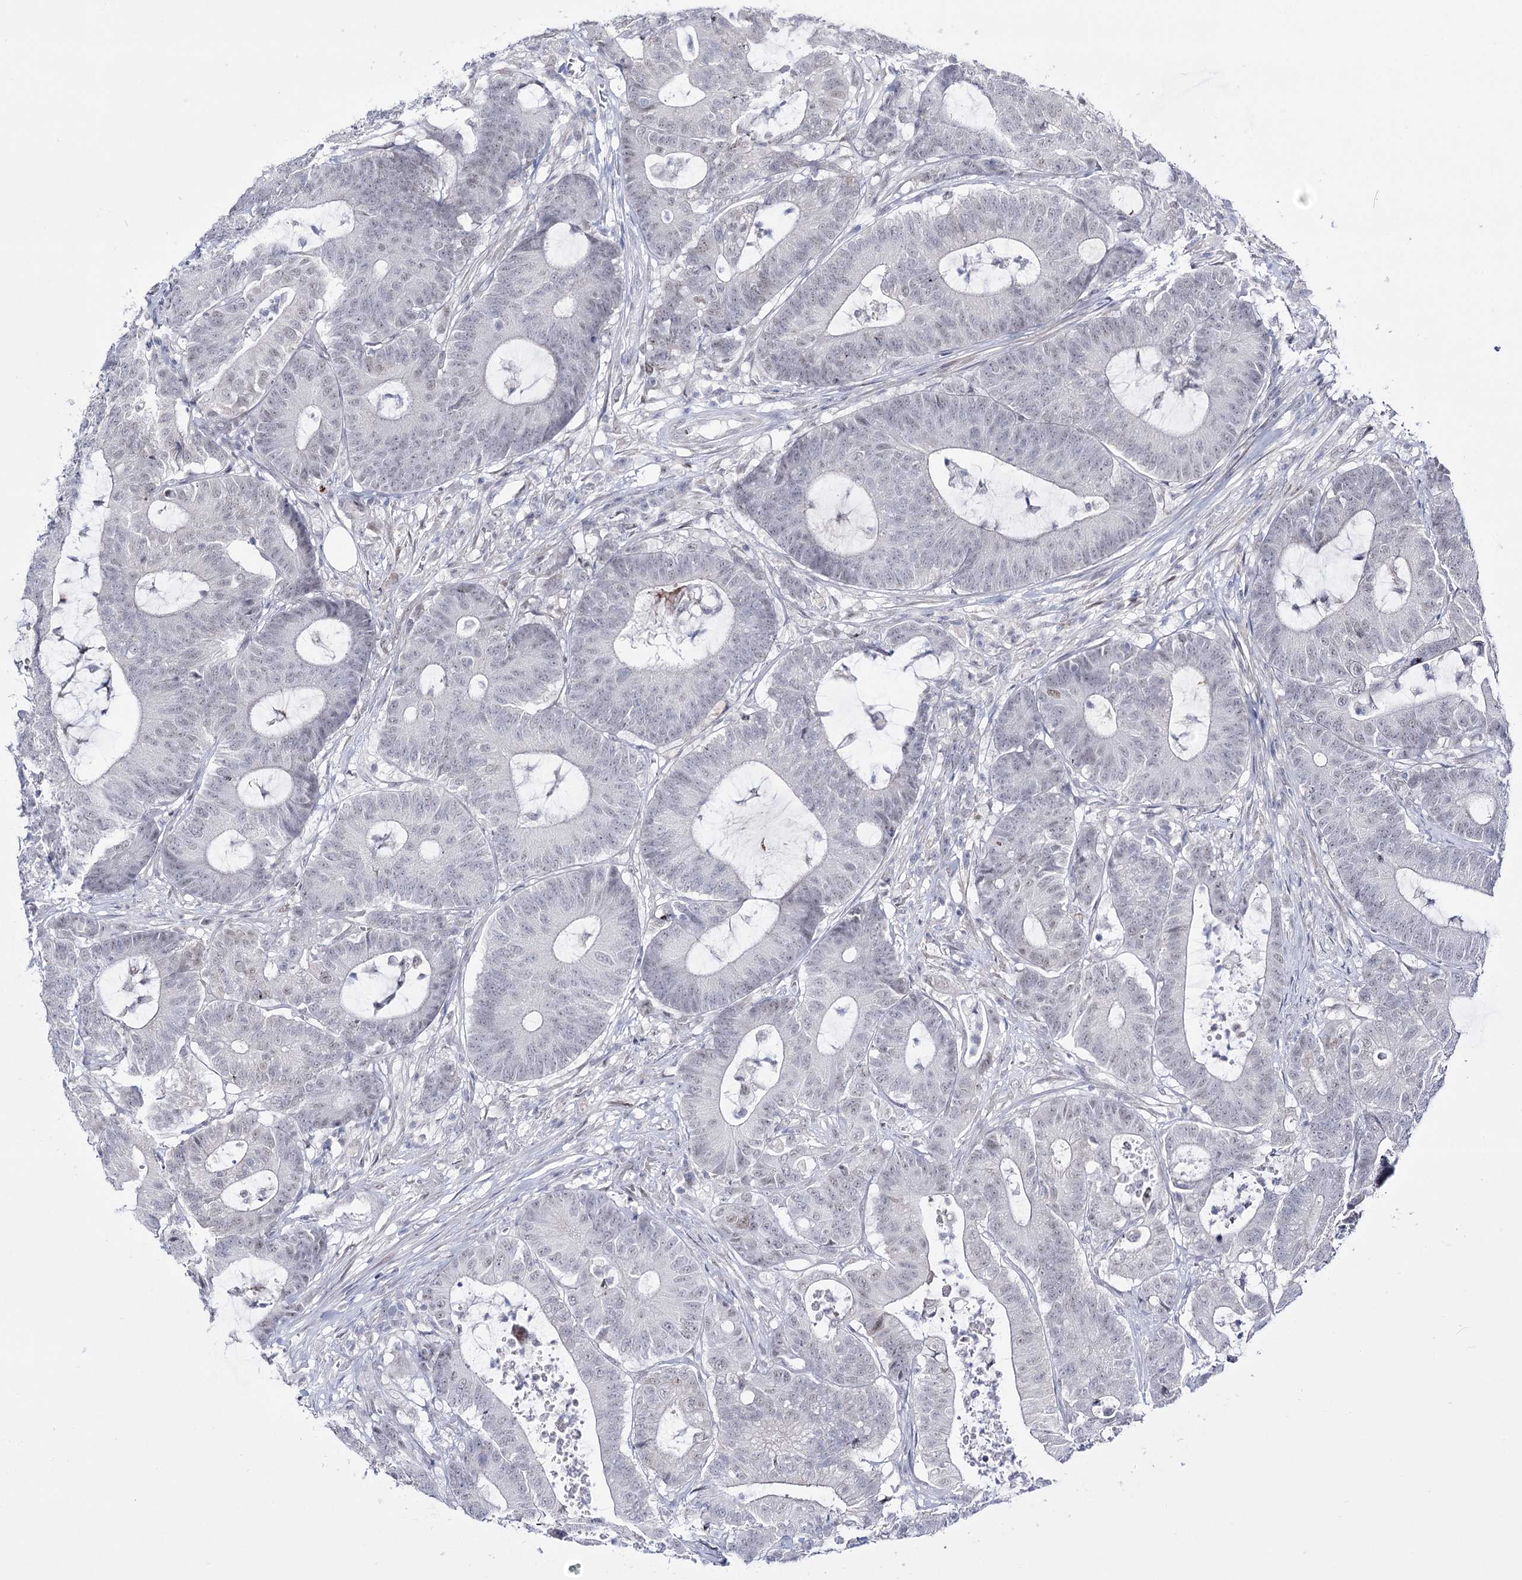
{"staining": {"intensity": "negative", "quantity": "none", "location": "none"}, "tissue": "colorectal cancer", "cell_type": "Tumor cells", "image_type": "cancer", "snomed": [{"axis": "morphology", "description": "Adenocarcinoma, NOS"}, {"axis": "topography", "description": "Colon"}], "caption": "Immunohistochemistry of colorectal cancer (adenocarcinoma) demonstrates no positivity in tumor cells.", "gene": "RBM15B", "patient": {"sex": "female", "age": 84}}